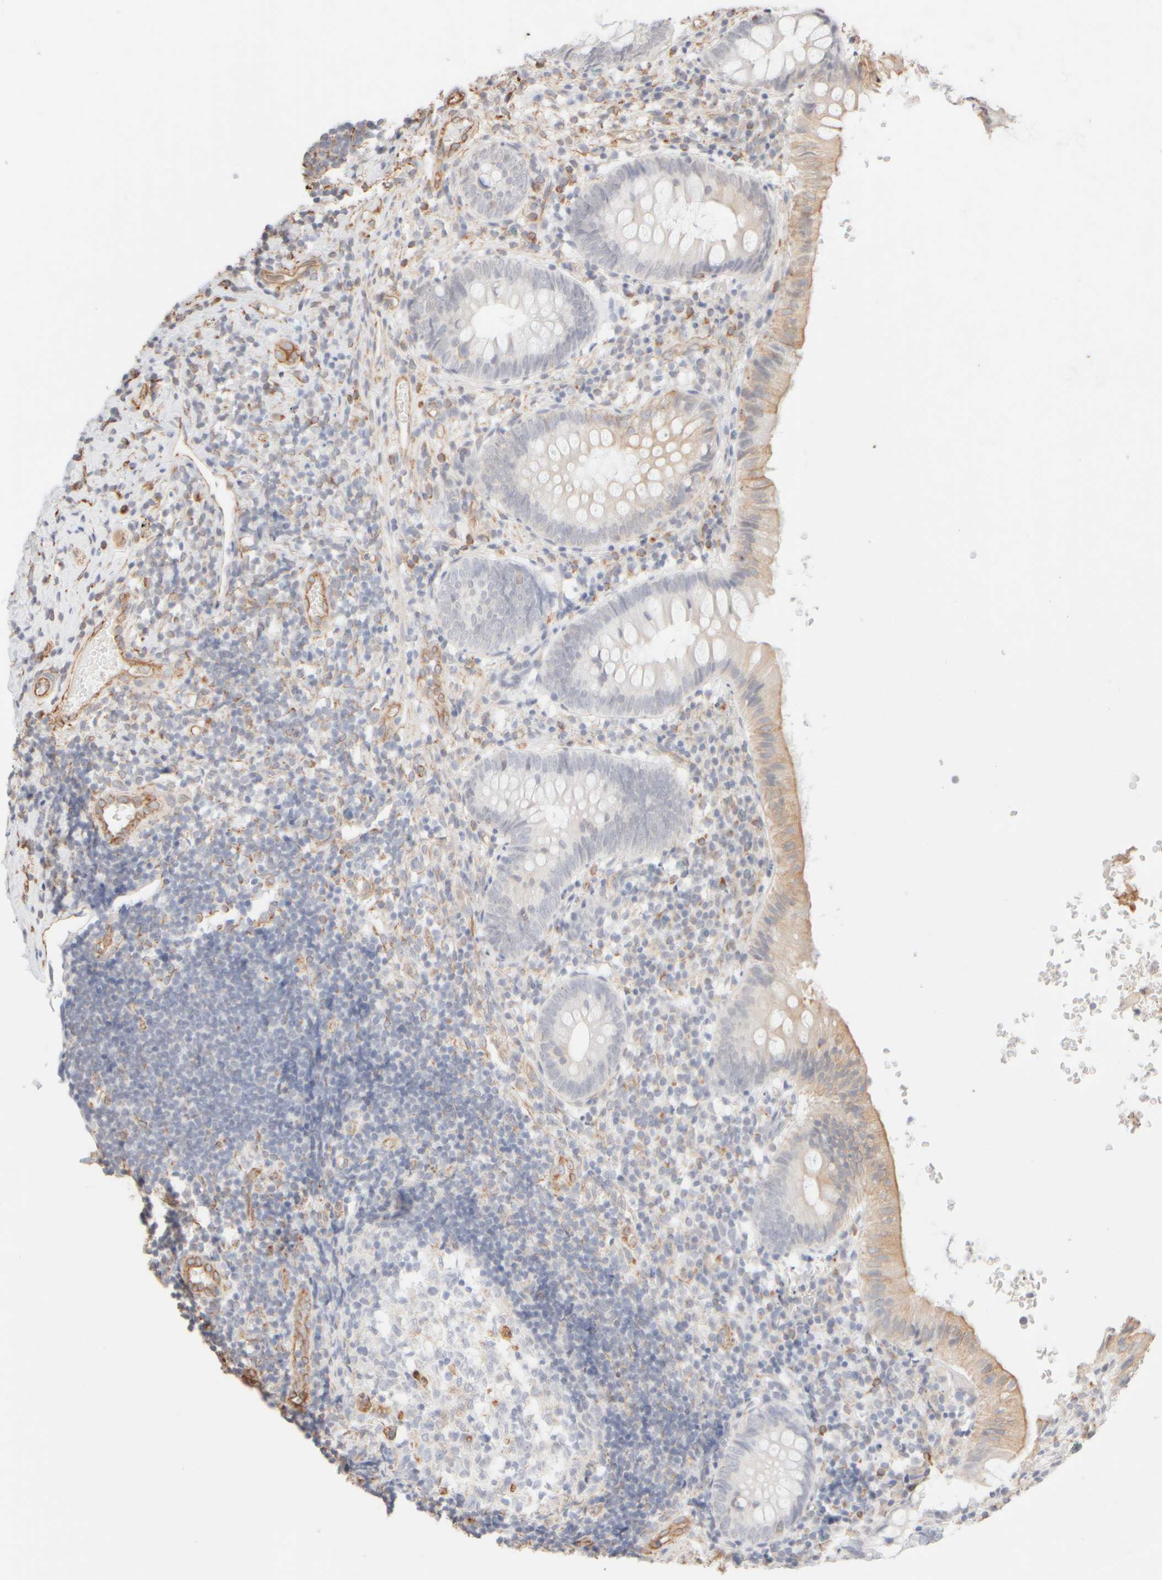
{"staining": {"intensity": "moderate", "quantity": "25%-75%", "location": "cytoplasmic/membranous"}, "tissue": "appendix", "cell_type": "Glandular cells", "image_type": "normal", "snomed": [{"axis": "morphology", "description": "Normal tissue, NOS"}, {"axis": "topography", "description": "Appendix"}], "caption": "IHC staining of benign appendix, which demonstrates medium levels of moderate cytoplasmic/membranous staining in approximately 25%-75% of glandular cells indicating moderate cytoplasmic/membranous protein staining. The staining was performed using DAB (brown) for protein detection and nuclei were counterstained in hematoxylin (blue).", "gene": "KRT15", "patient": {"sex": "male", "age": 8}}